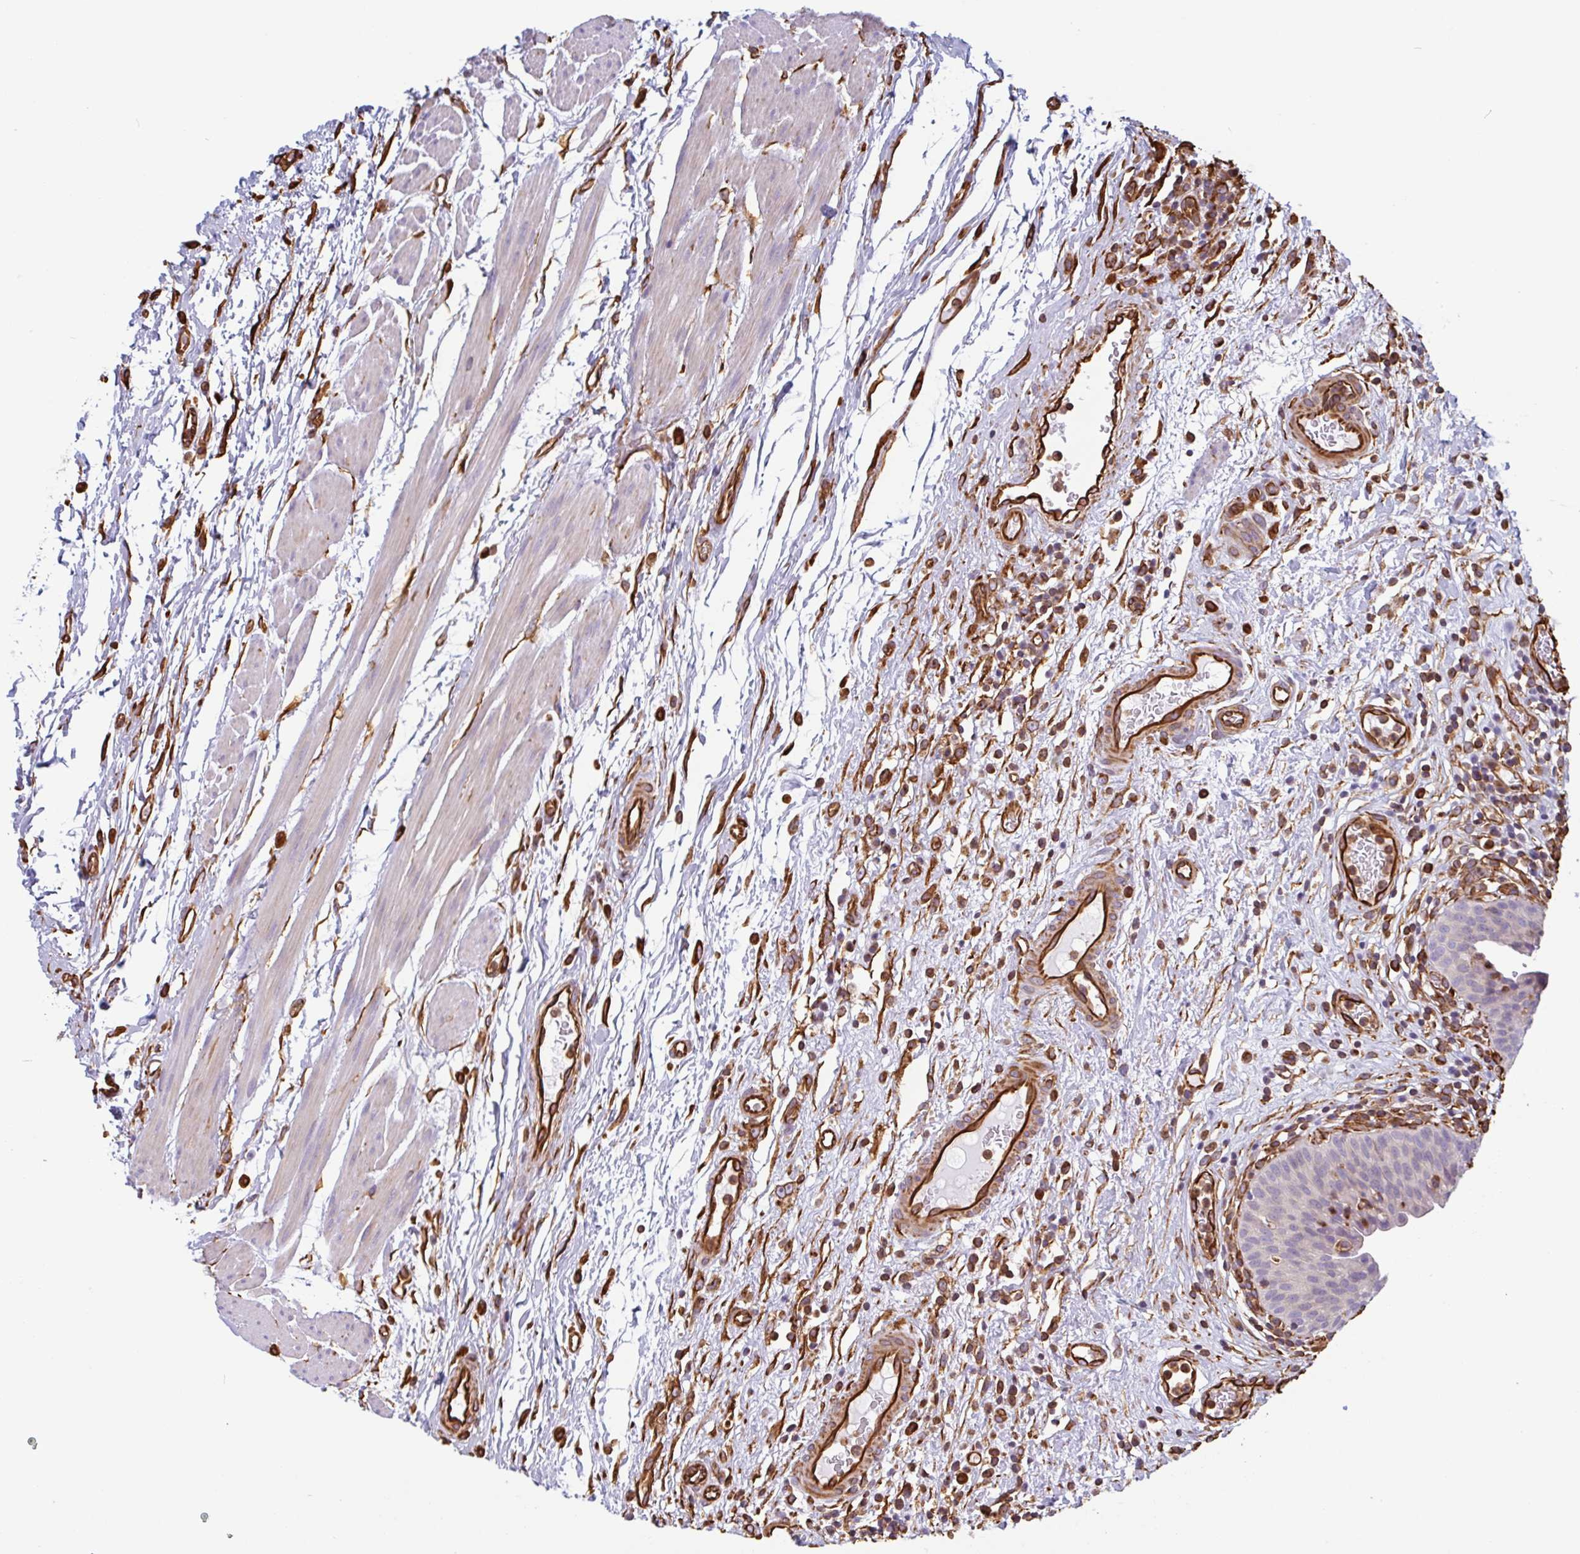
{"staining": {"intensity": "negative", "quantity": "none", "location": "none"}, "tissue": "urinary bladder", "cell_type": "Urothelial cells", "image_type": "normal", "snomed": [{"axis": "morphology", "description": "Normal tissue, NOS"}, {"axis": "morphology", "description": "Inflammation, NOS"}, {"axis": "topography", "description": "Urinary bladder"}], "caption": "The histopathology image displays no significant positivity in urothelial cells of urinary bladder.", "gene": "PPFIA1", "patient": {"sex": "male", "age": 57}}